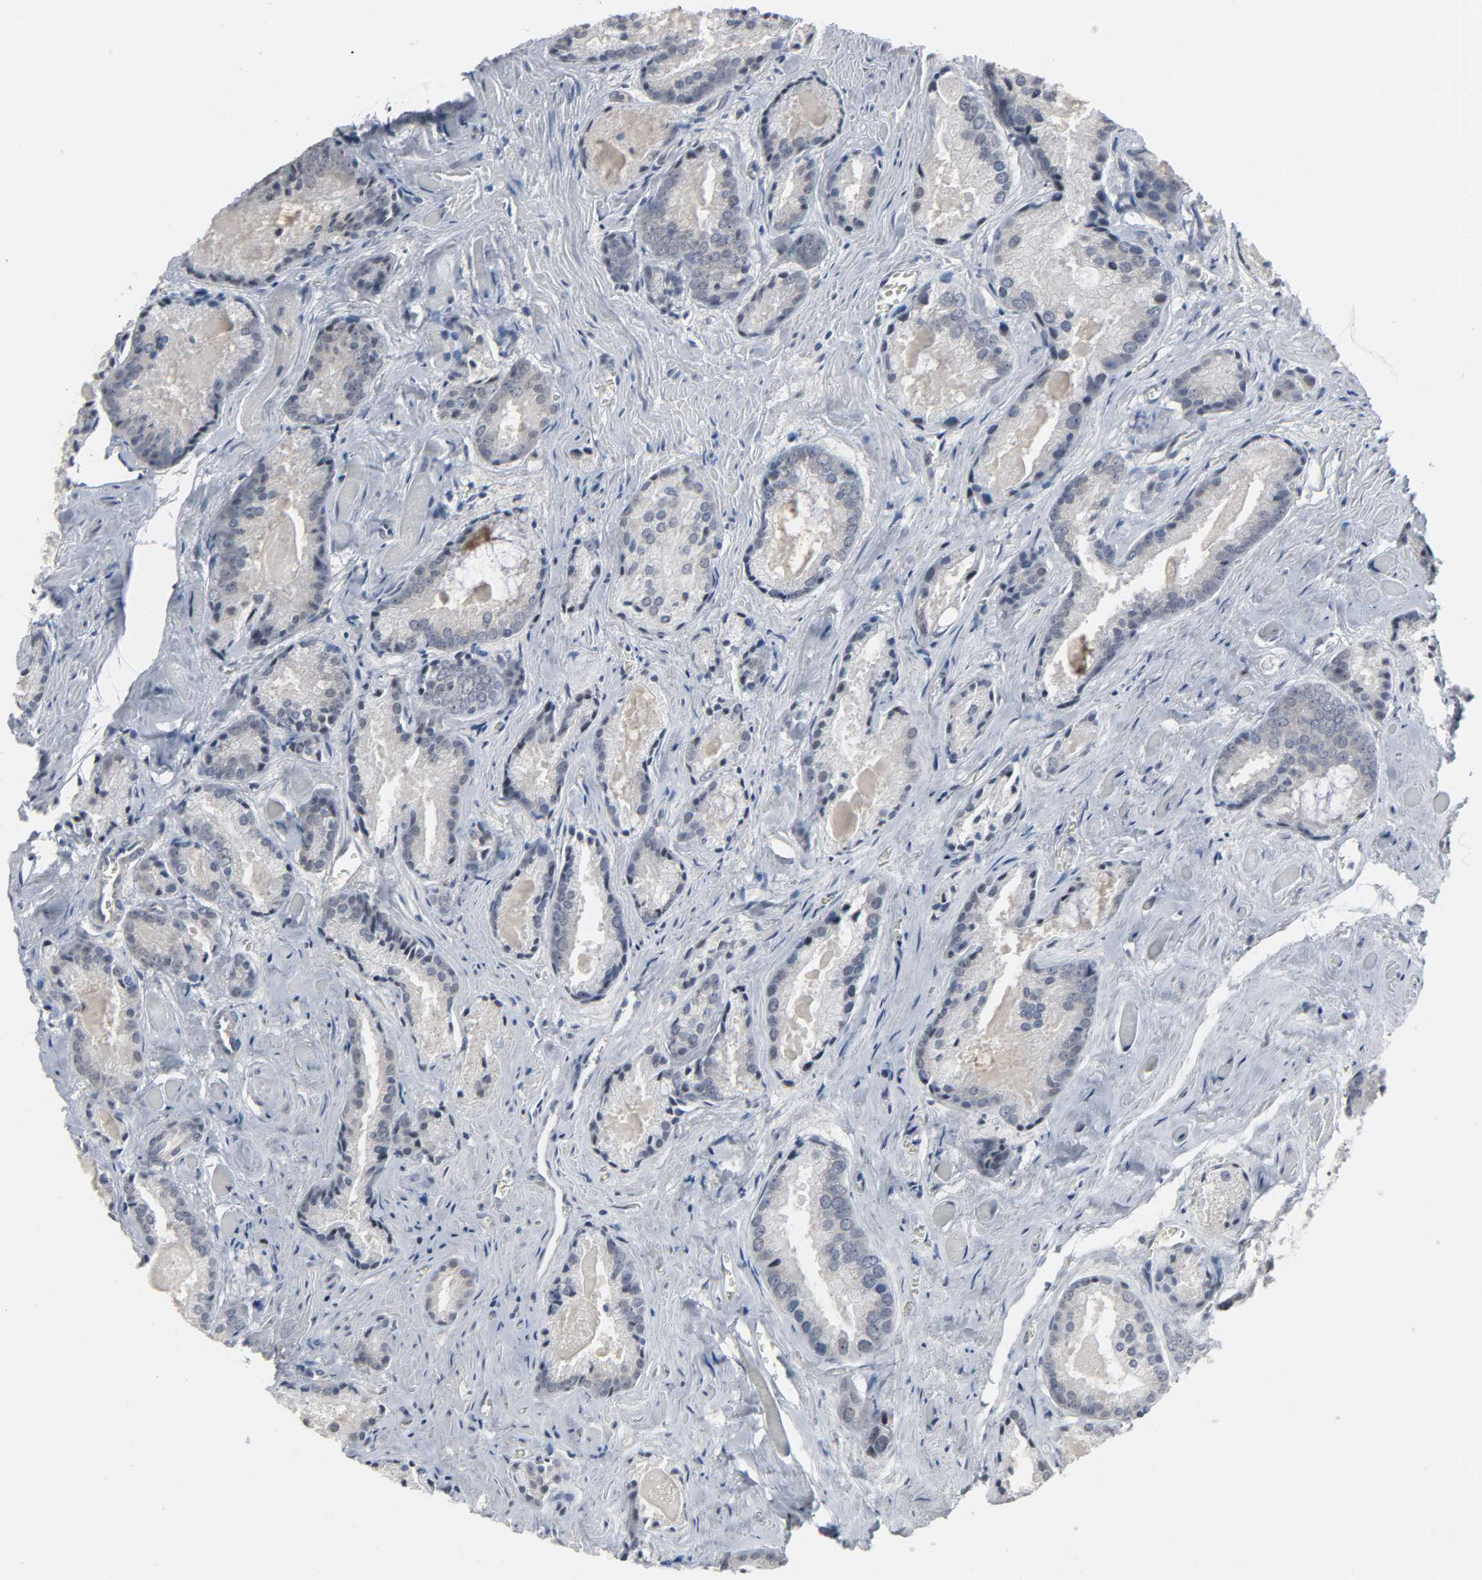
{"staining": {"intensity": "weak", "quantity": "25%-75%", "location": "cytoplasmic/membranous"}, "tissue": "prostate cancer", "cell_type": "Tumor cells", "image_type": "cancer", "snomed": [{"axis": "morphology", "description": "Adenocarcinoma, Low grade"}, {"axis": "topography", "description": "Prostate"}], "caption": "DAB (3,3'-diaminobenzidine) immunohistochemical staining of prostate low-grade adenocarcinoma demonstrates weak cytoplasmic/membranous protein positivity in approximately 25%-75% of tumor cells. The protein is stained brown, and the nuclei are stained in blue (DAB (3,3'-diaminobenzidine) IHC with brightfield microscopy, high magnification).", "gene": "ACSS2", "patient": {"sex": "male", "age": 64}}